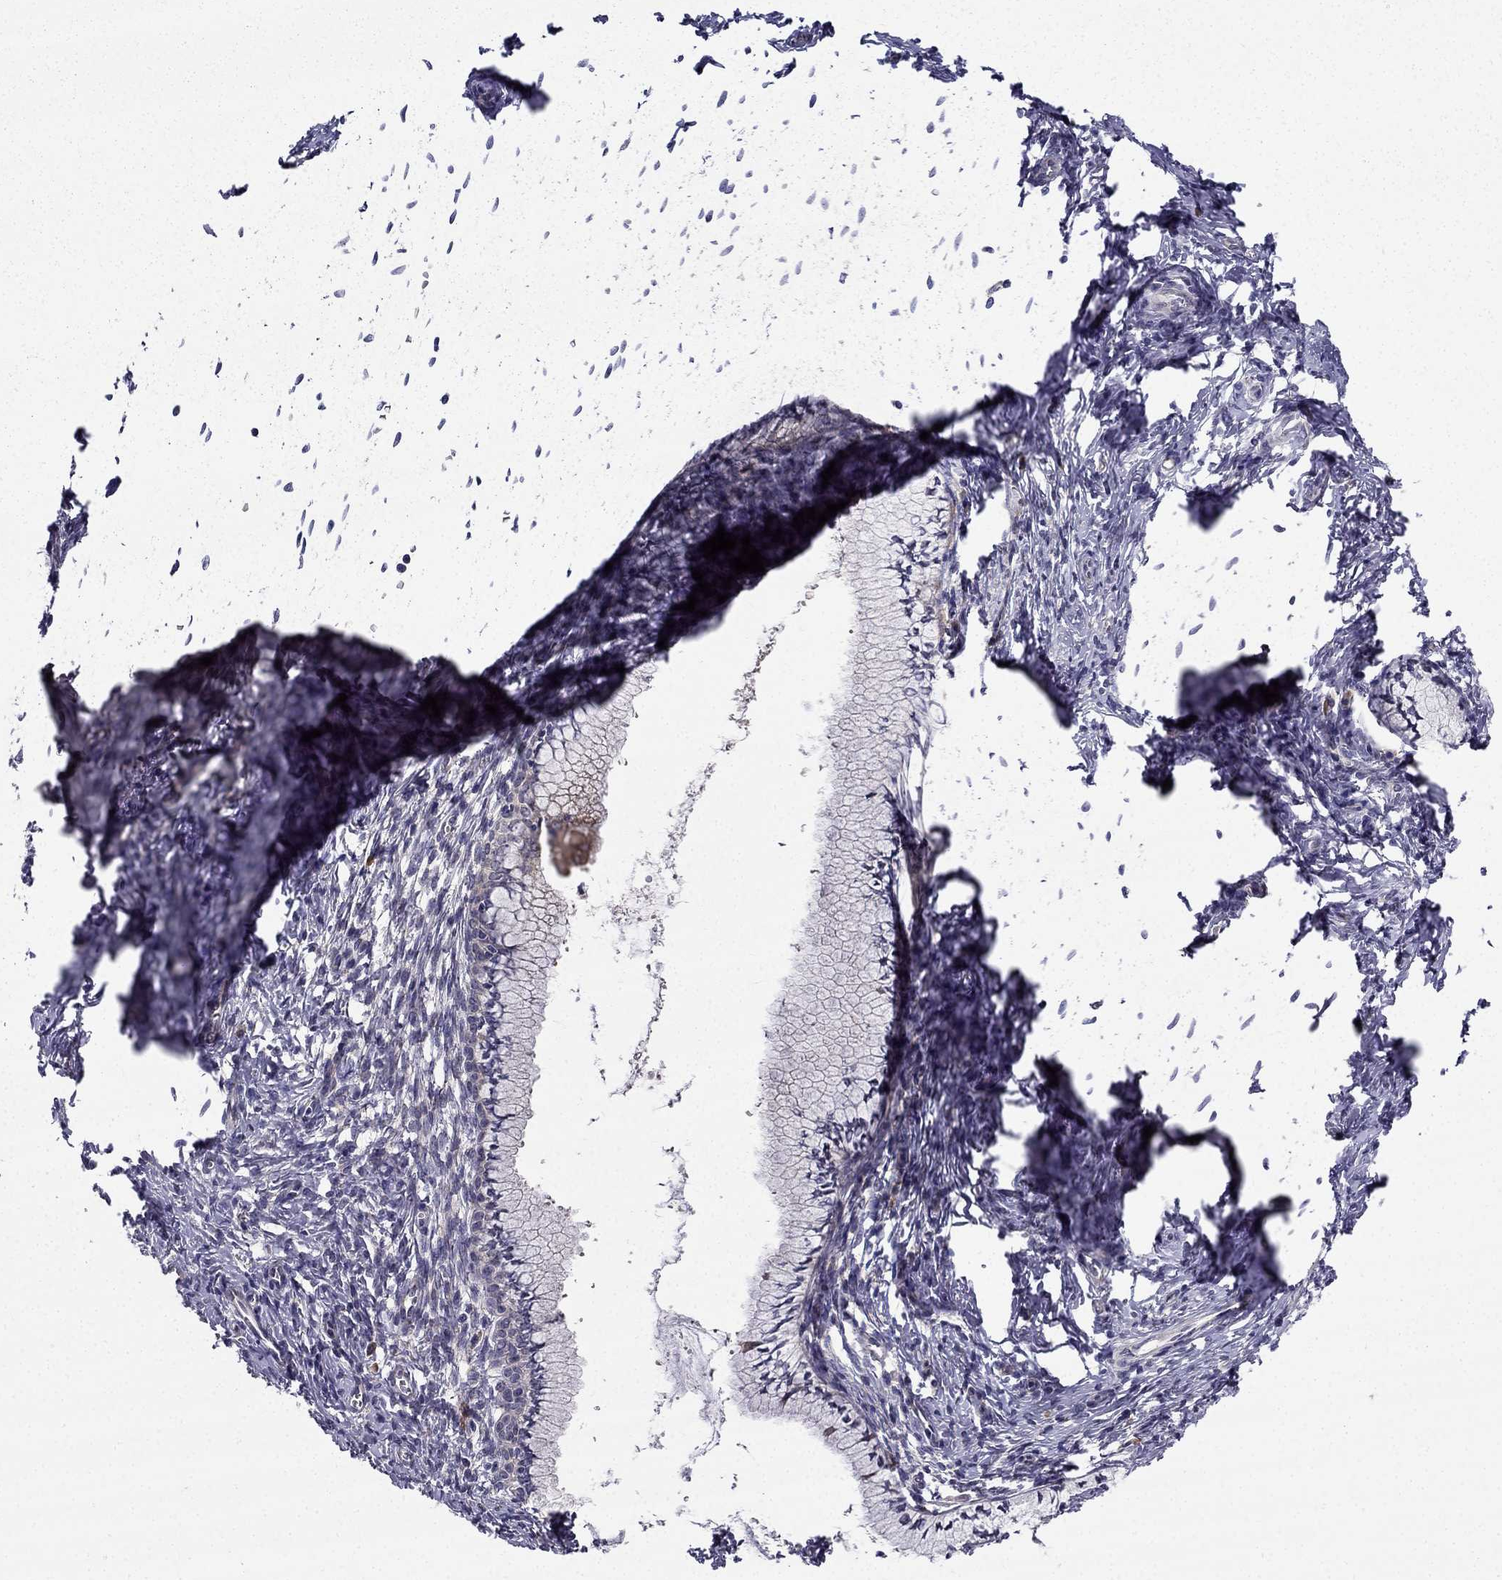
{"staining": {"intensity": "negative", "quantity": "none", "location": "none"}, "tissue": "cervical cancer", "cell_type": "Tumor cells", "image_type": "cancer", "snomed": [{"axis": "morphology", "description": "Squamous cell carcinoma, NOS"}, {"axis": "topography", "description": "Cervix"}], "caption": "The image shows no staining of tumor cells in cervical squamous cell carcinoma.", "gene": "ARHGEF28", "patient": {"sex": "female", "age": 62}}